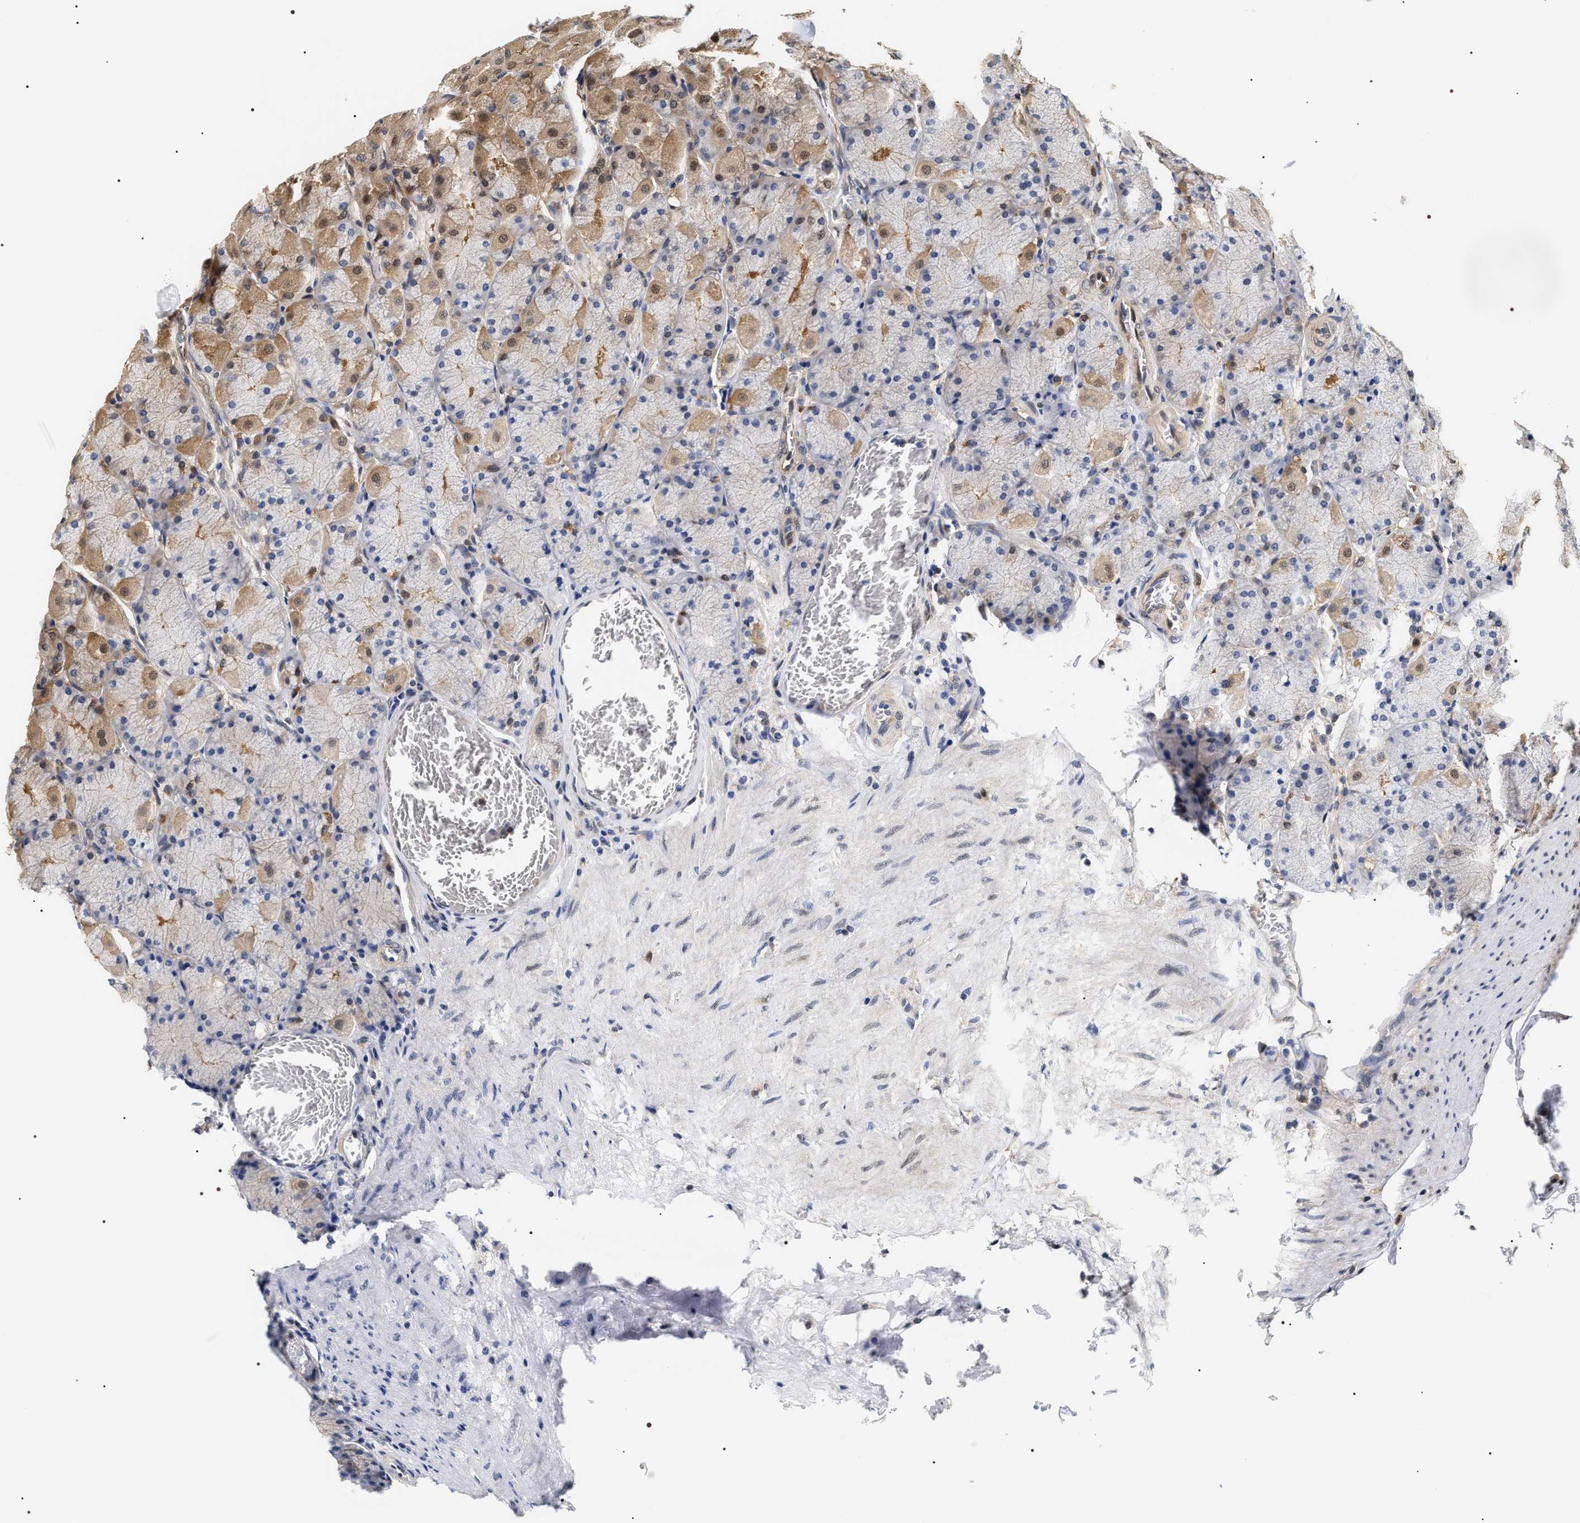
{"staining": {"intensity": "strong", "quantity": "25%-75%", "location": "cytoplasmic/membranous,nuclear"}, "tissue": "stomach", "cell_type": "Glandular cells", "image_type": "normal", "snomed": [{"axis": "morphology", "description": "Normal tissue, NOS"}, {"axis": "topography", "description": "Stomach, upper"}], "caption": "Stomach was stained to show a protein in brown. There is high levels of strong cytoplasmic/membranous,nuclear staining in approximately 25%-75% of glandular cells. (DAB (3,3'-diaminobenzidine) IHC with brightfield microscopy, high magnification).", "gene": "BAG6", "patient": {"sex": "female", "age": 56}}